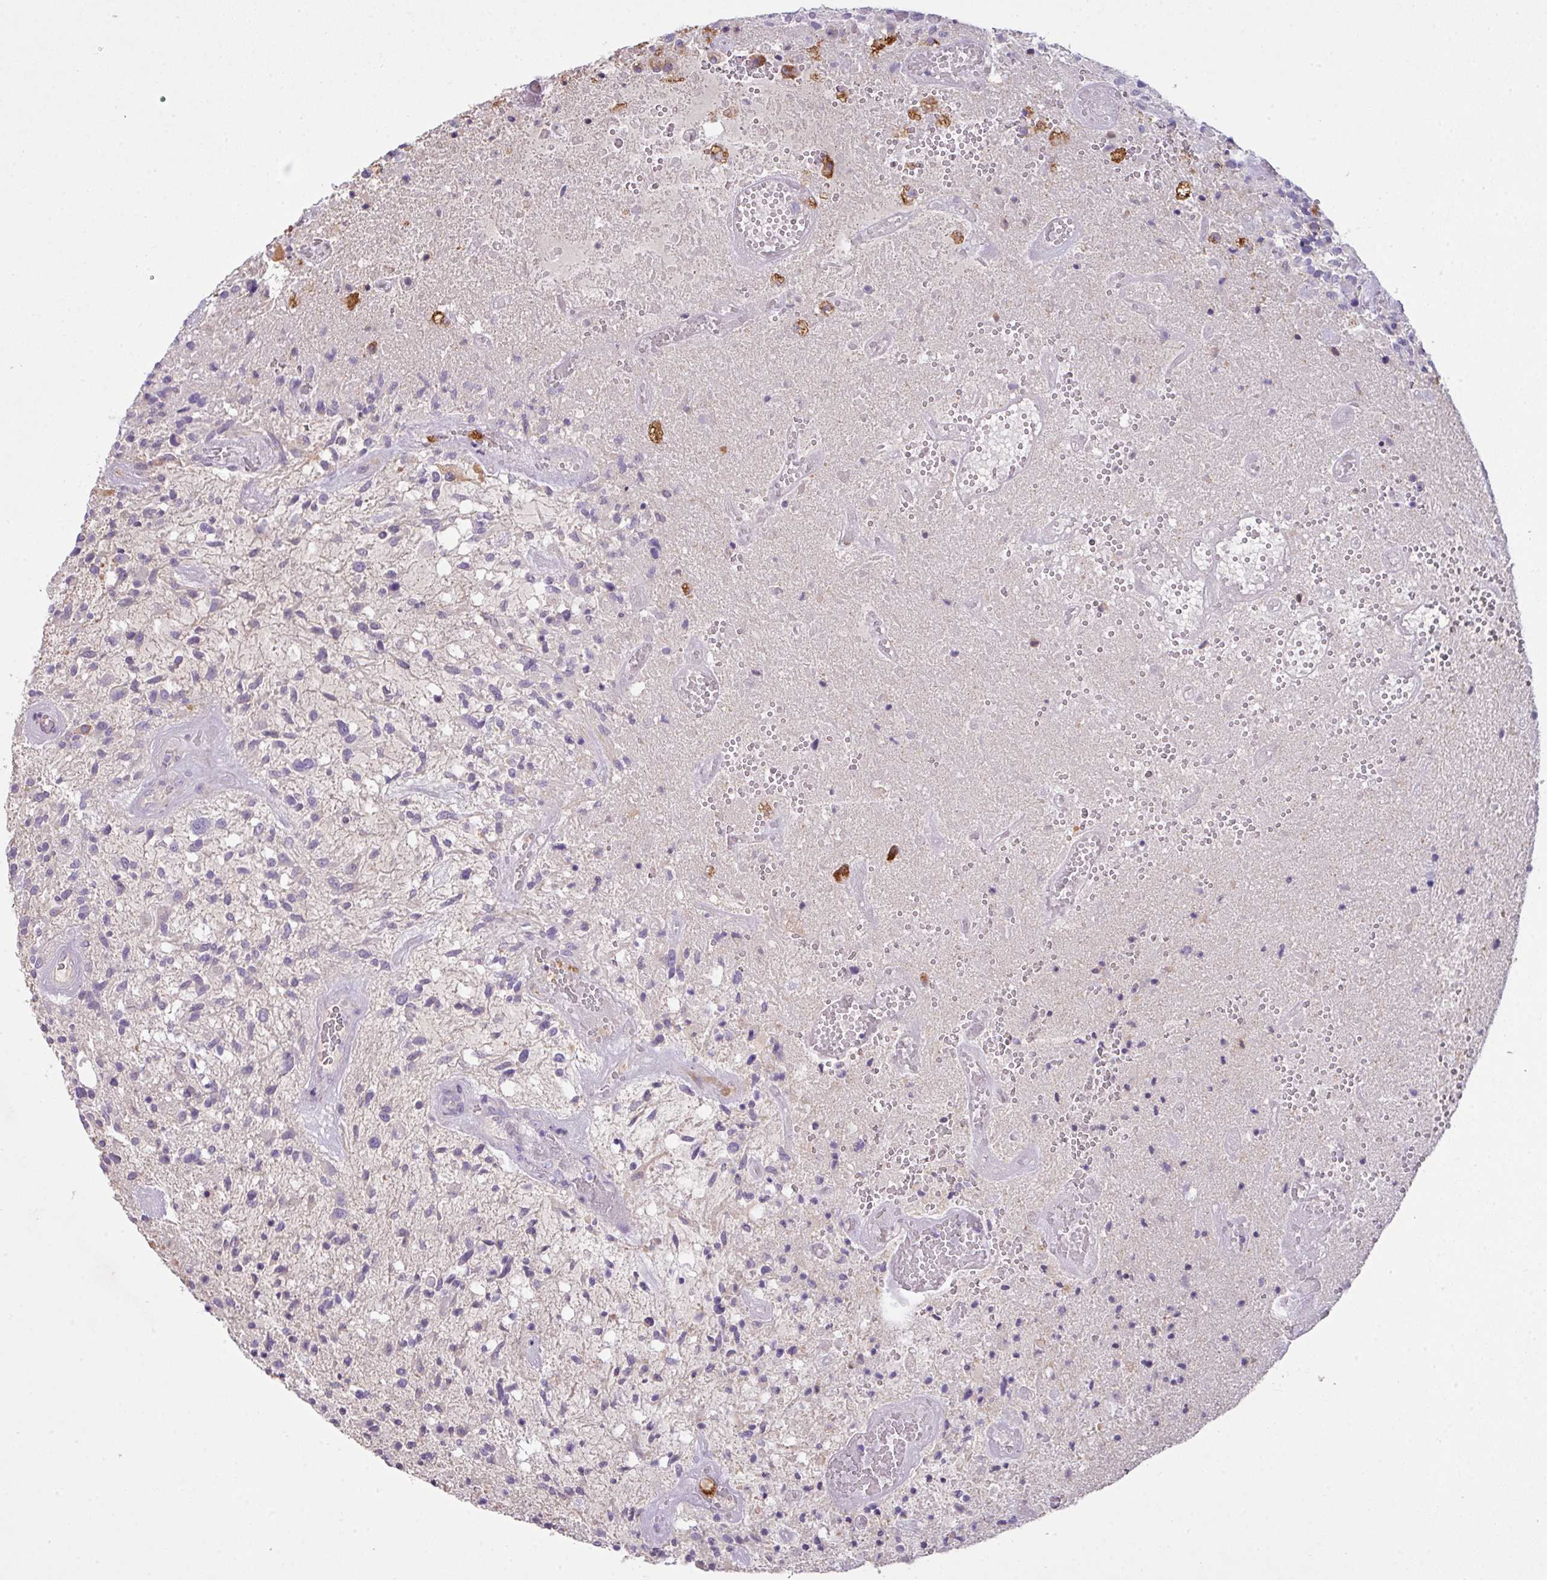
{"staining": {"intensity": "negative", "quantity": "none", "location": "none"}, "tissue": "glioma", "cell_type": "Tumor cells", "image_type": "cancer", "snomed": [{"axis": "morphology", "description": "Glioma, malignant, High grade"}, {"axis": "topography", "description": "Brain"}], "caption": "Tumor cells are negative for protein expression in human malignant glioma (high-grade).", "gene": "OR6C6", "patient": {"sex": "male", "age": 47}}